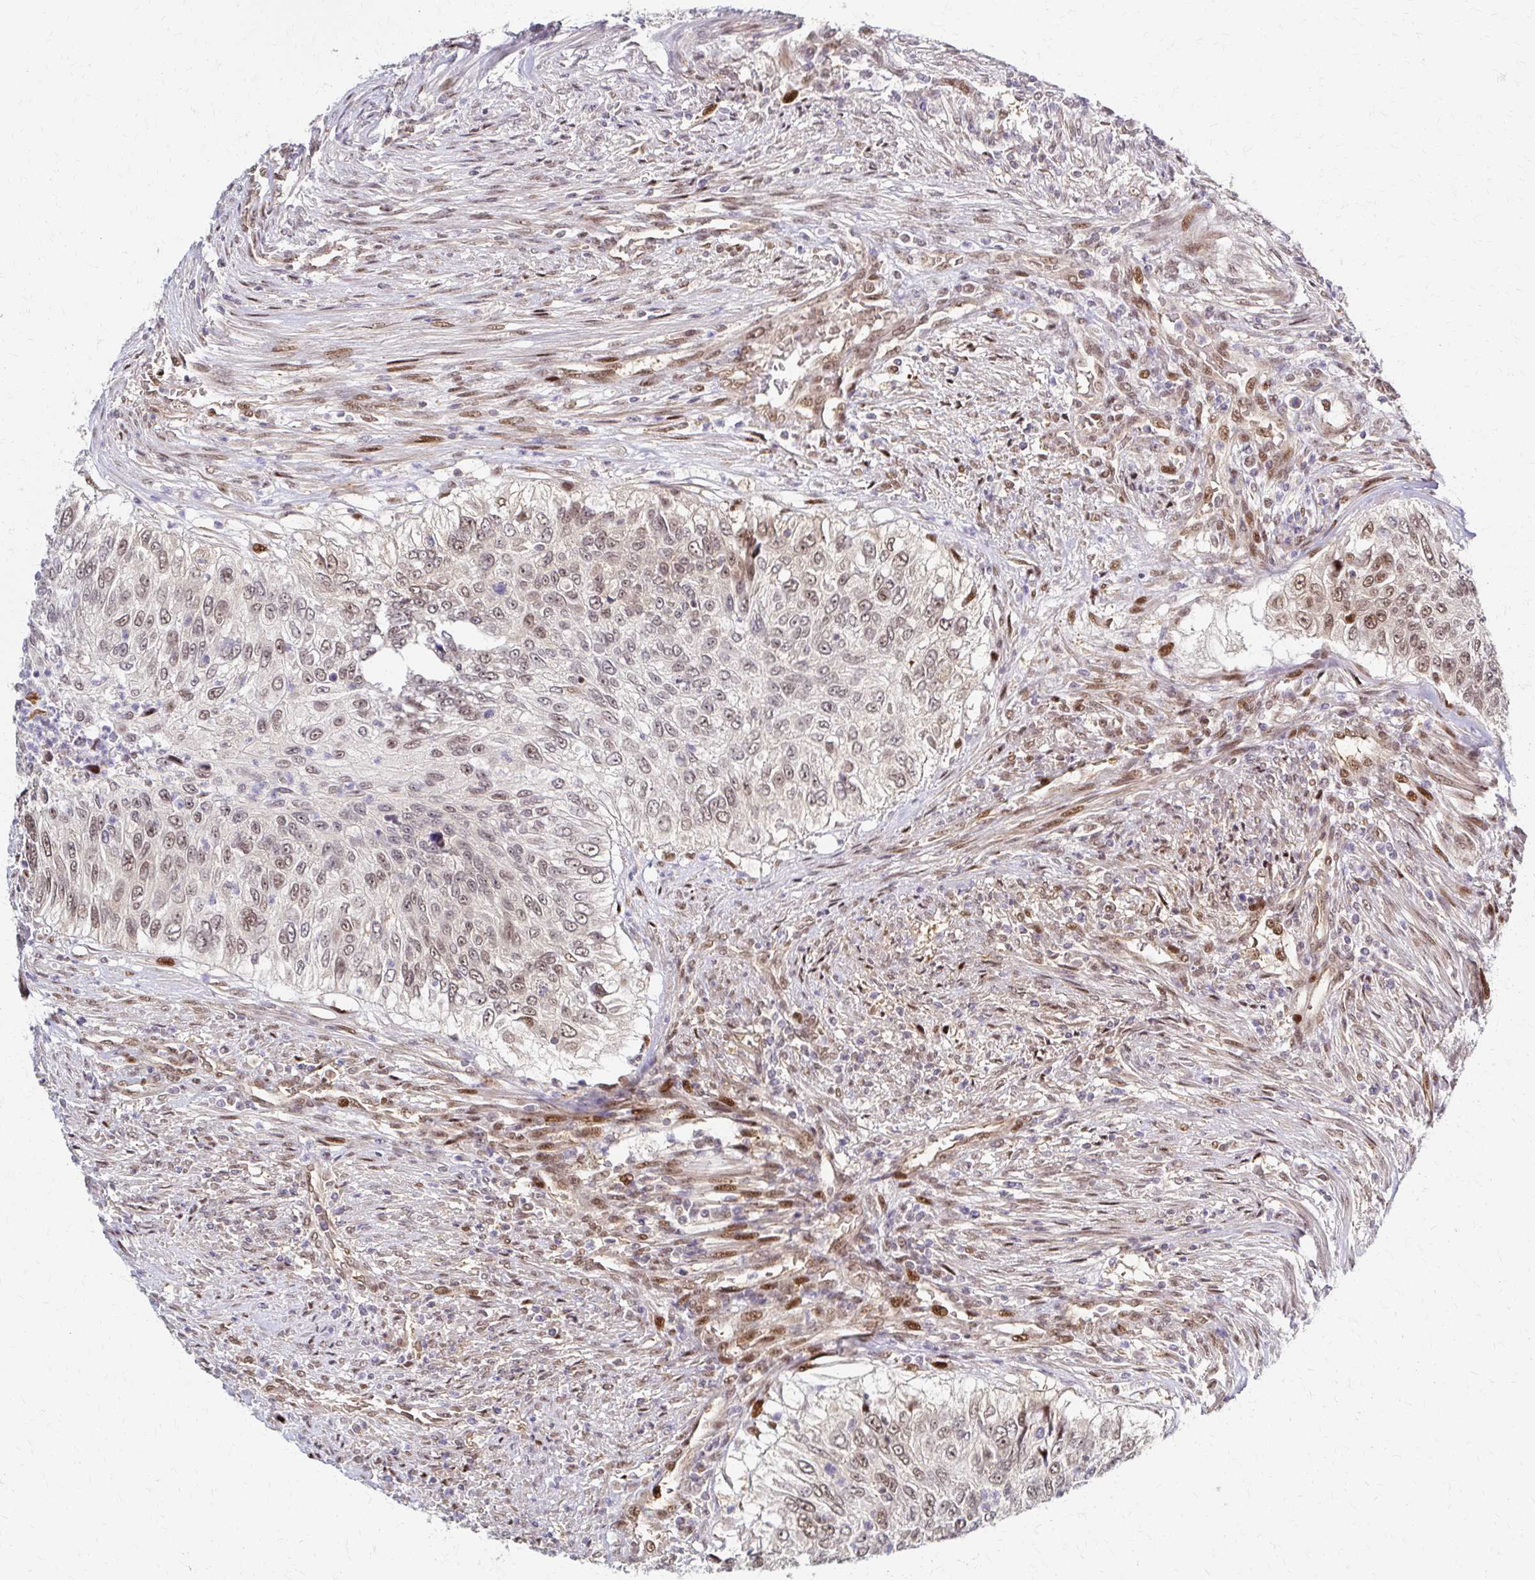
{"staining": {"intensity": "weak", "quantity": ">75%", "location": "nuclear"}, "tissue": "urothelial cancer", "cell_type": "Tumor cells", "image_type": "cancer", "snomed": [{"axis": "morphology", "description": "Urothelial carcinoma, High grade"}, {"axis": "topography", "description": "Urinary bladder"}], "caption": "This is an image of immunohistochemistry (IHC) staining of urothelial cancer, which shows weak positivity in the nuclear of tumor cells.", "gene": "PSMD7", "patient": {"sex": "female", "age": 60}}